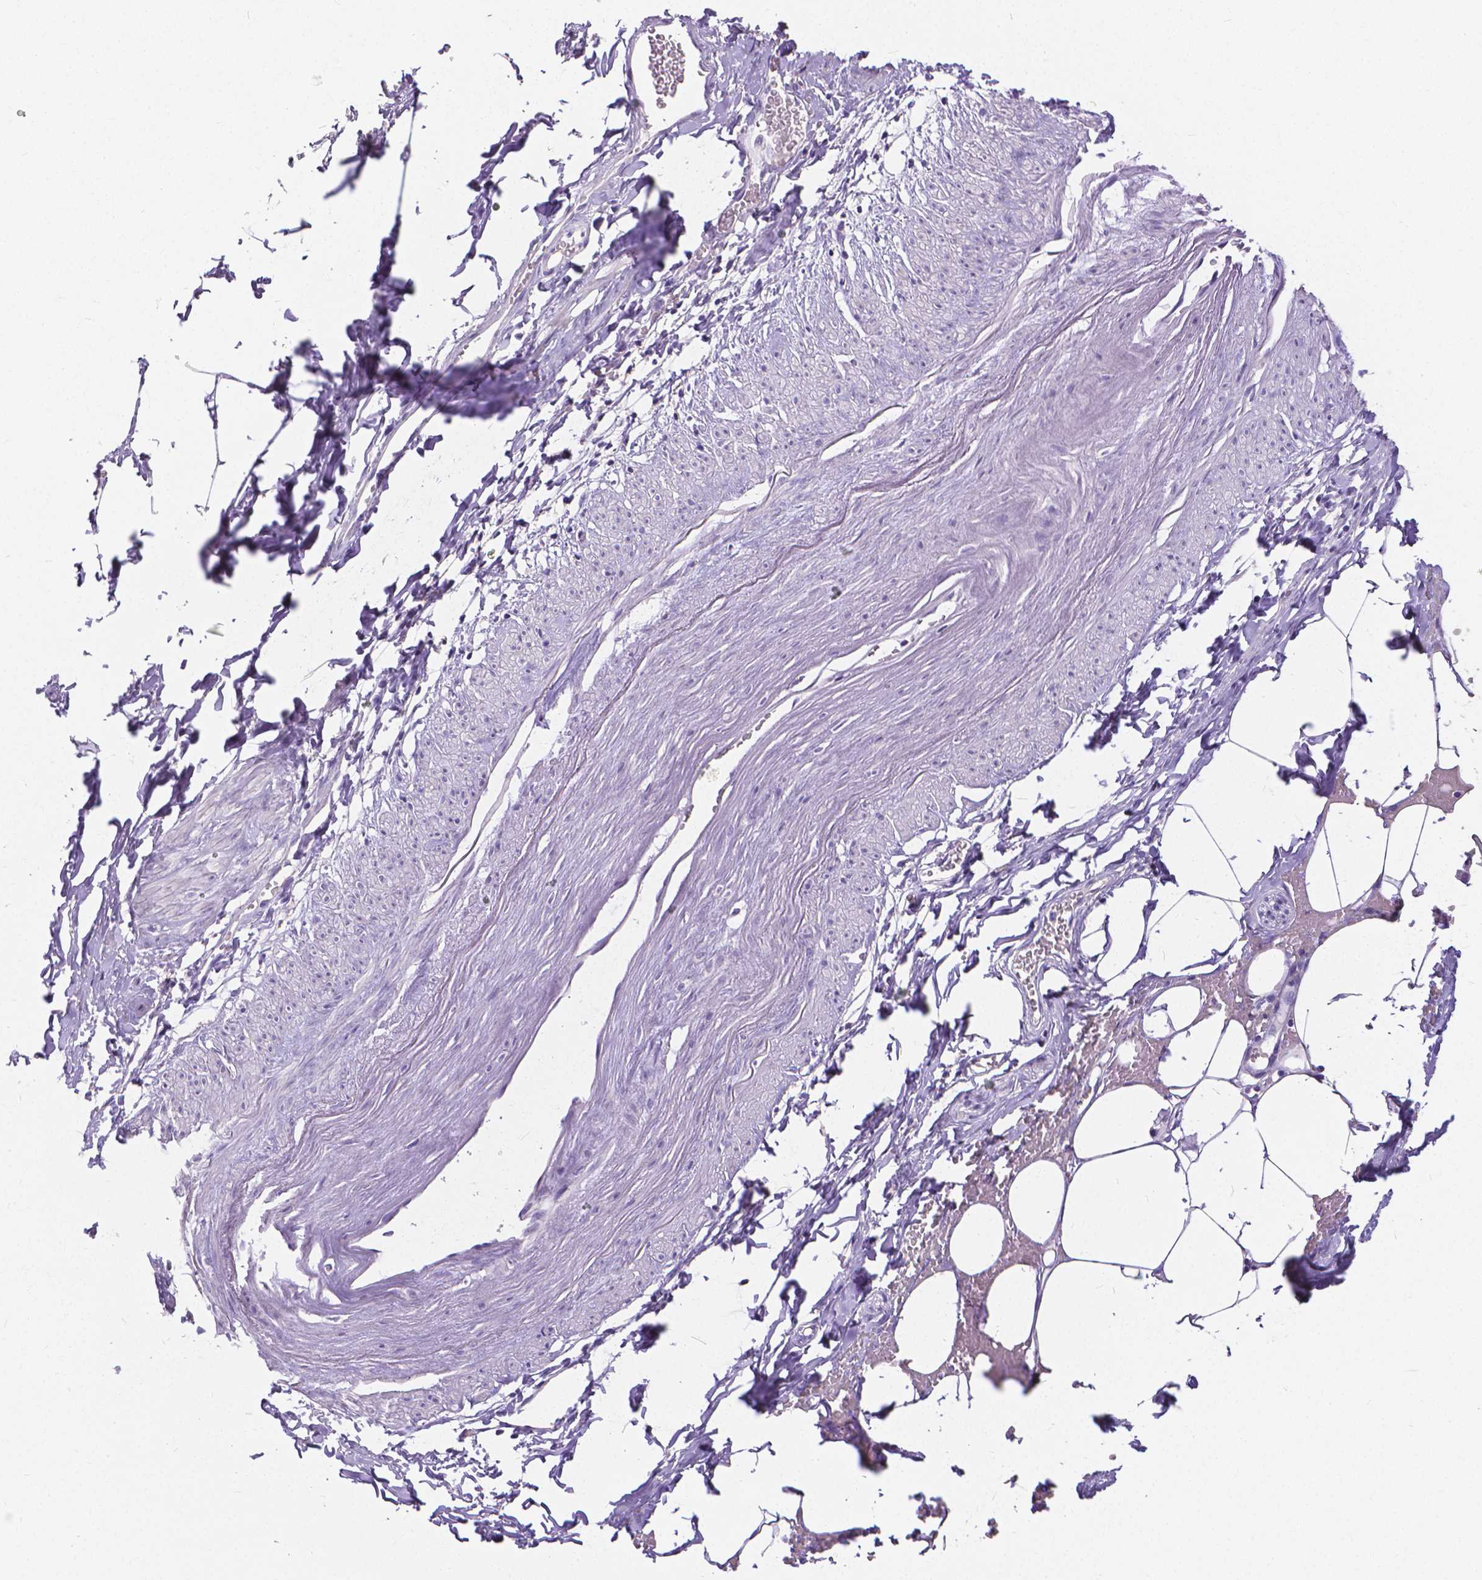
{"staining": {"intensity": "negative", "quantity": "none", "location": "none"}, "tissue": "adipose tissue", "cell_type": "Adipocytes", "image_type": "normal", "snomed": [{"axis": "morphology", "description": "Normal tissue, NOS"}, {"axis": "topography", "description": "Prostate"}, {"axis": "topography", "description": "Peripheral nerve tissue"}], "caption": "DAB immunohistochemical staining of unremarkable human adipose tissue exhibits no significant staining in adipocytes. Brightfield microscopy of immunohistochemistry stained with DAB (3,3'-diaminobenzidine) (brown) and hematoxylin (blue), captured at high magnification.", "gene": "CD4", "patient": {"sex": "male", "age": 55}}